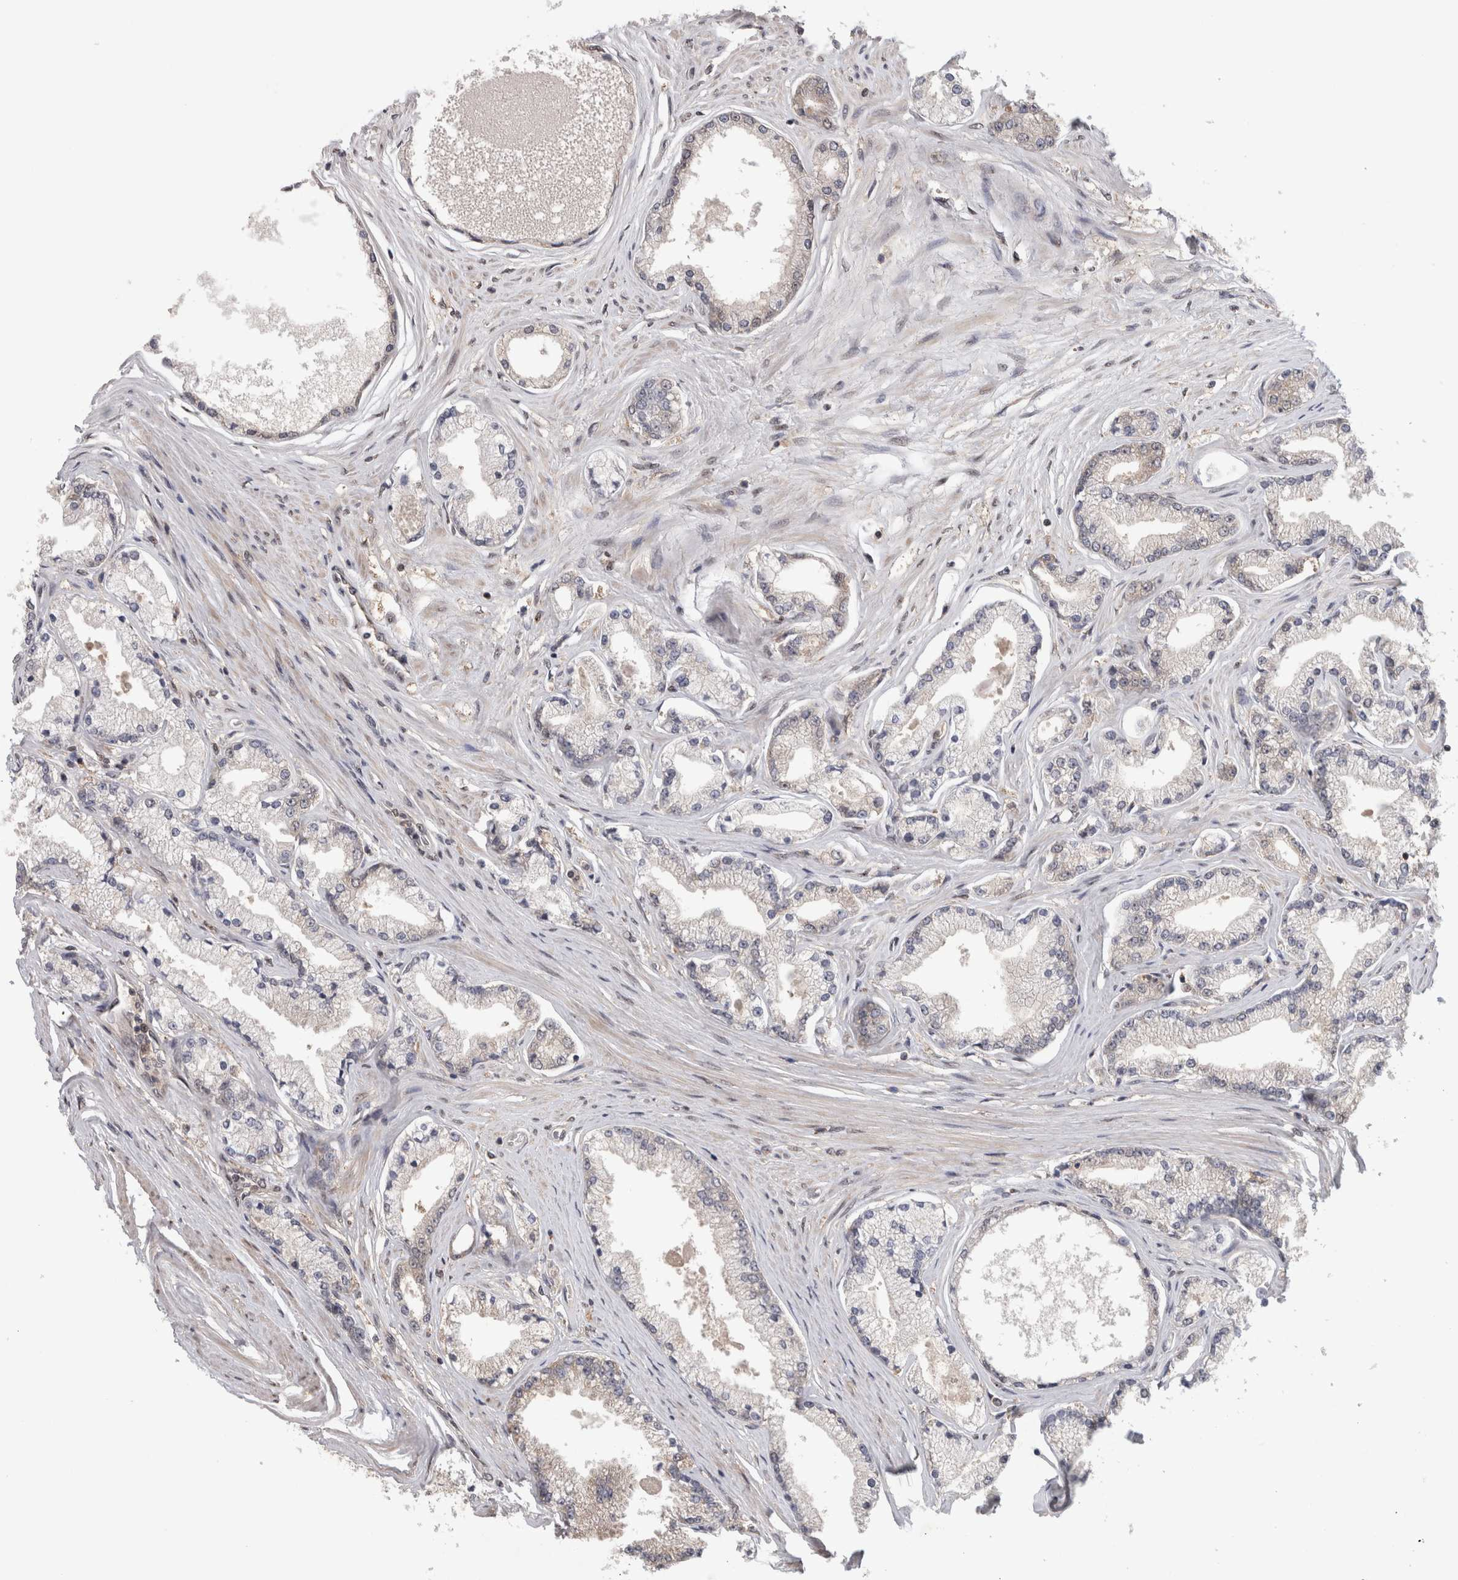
{"staining": {"intensity": "weak", "quantity": "25%-75%", "location": "cytoplasmic/membranous"}, "tissue": "prostate cancer", "cell_type": "Tumor cells", "image_type": "cancer", "snomed": [{"axis": "morphology", "description": "Adenocarcinoma, High grade"}, {"axis": "topography", "description": "Prostate"}], "caption": "Immunohistochemistry (DAB (3,3'-diaminobenzidine)) staining of human prostate high-grade adenocarcinoma displays weak cytoplasmic/membranous protein positivity in approximately 25%-75% of tumor cells.", "gene": "PIGP", "patient": {"sex": "male", "age": 71}}